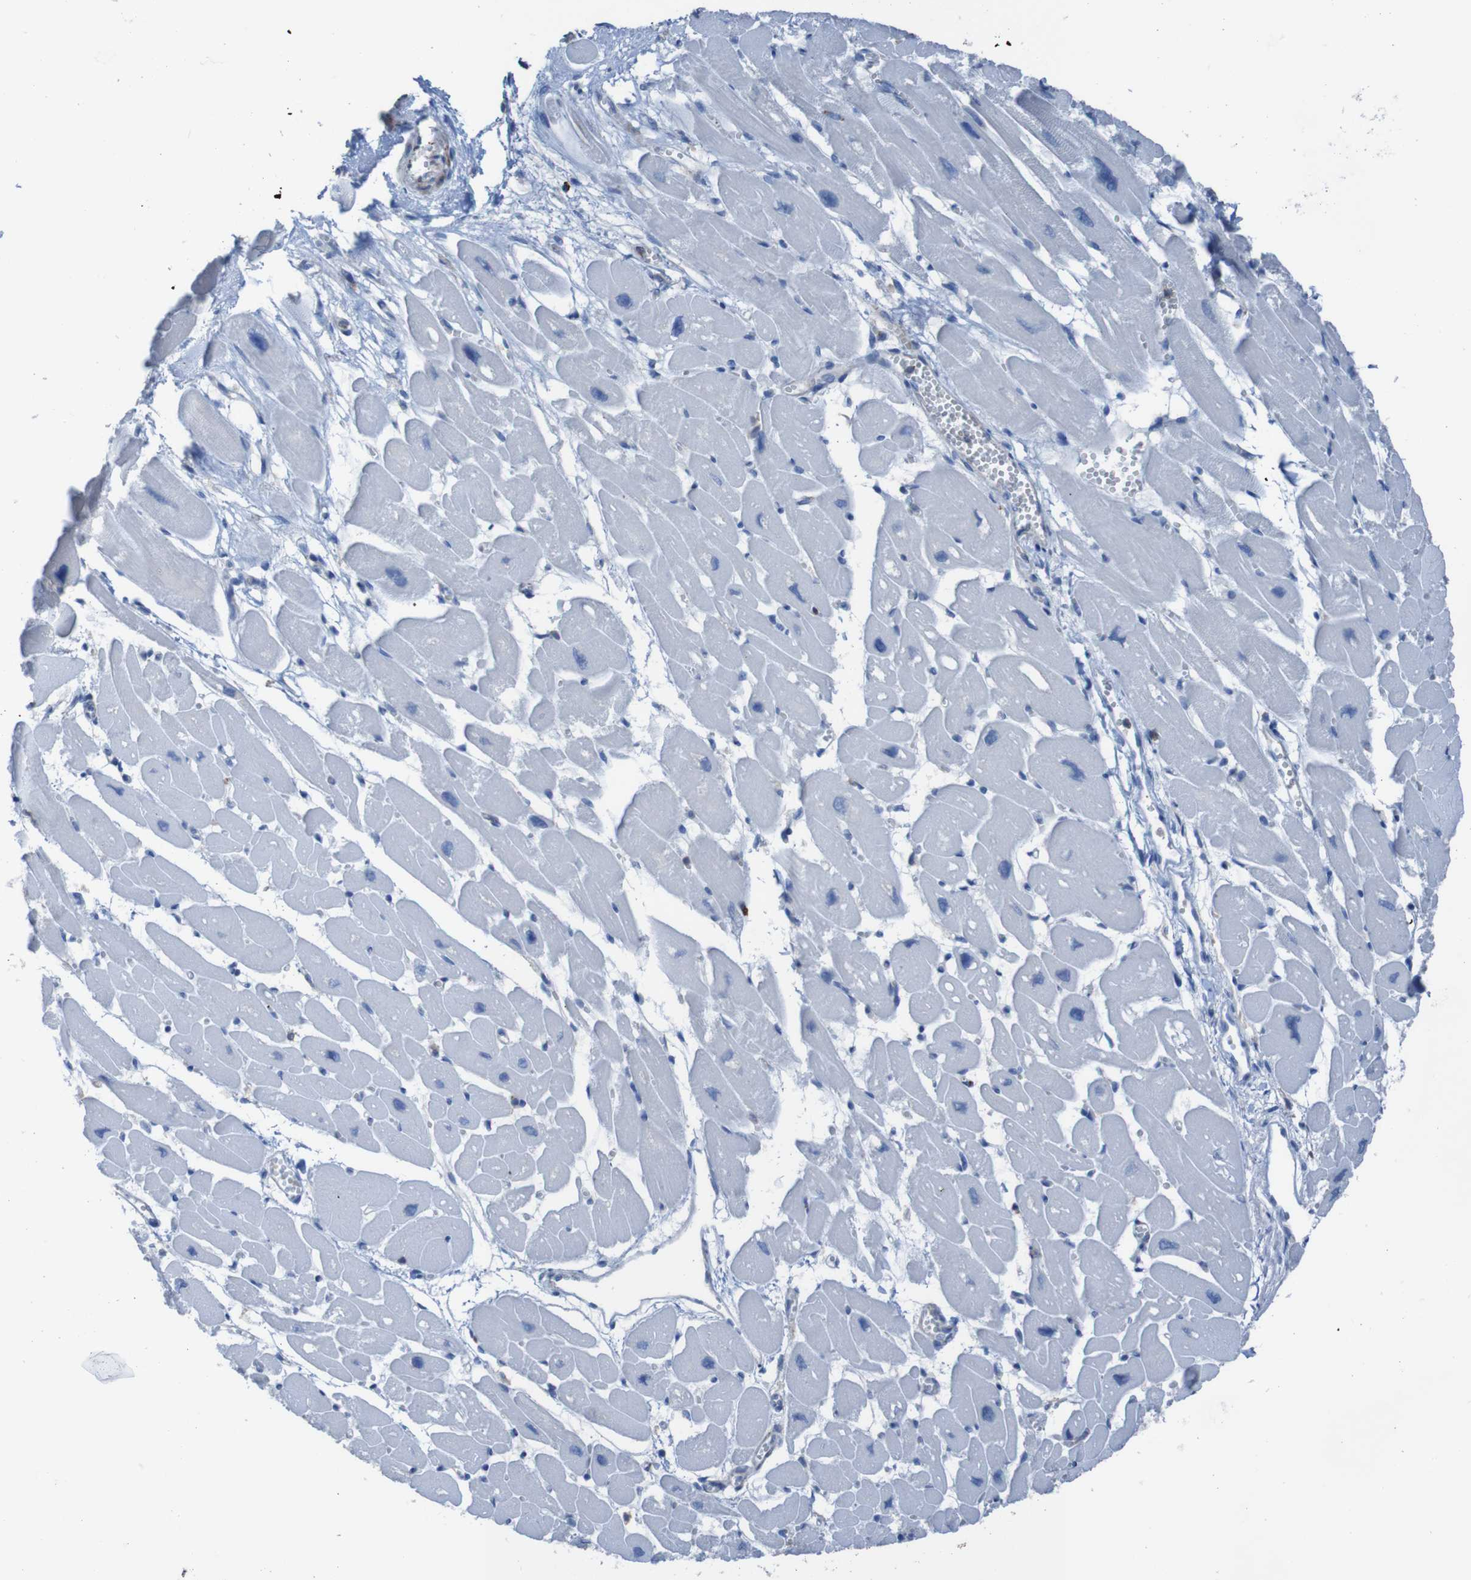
{"staining": {"intensity": "negative", "quantity": "none", "location": "none"}, "tissue": "heart muscle", "cell_type": "Cardiomyocytes", "image_type": "normal", "snomed": [{"axis": "morphology", "description": "Normal tissue, NOS"}, {"axis": "topography", "description": "Heart"}], "caption": "The image displays no significant staining in cardiomyocytes of heart muscle. Nuclei are stained in blue.", "gene": "RNF182", "patient": {"sex": "female", "age": 54}}